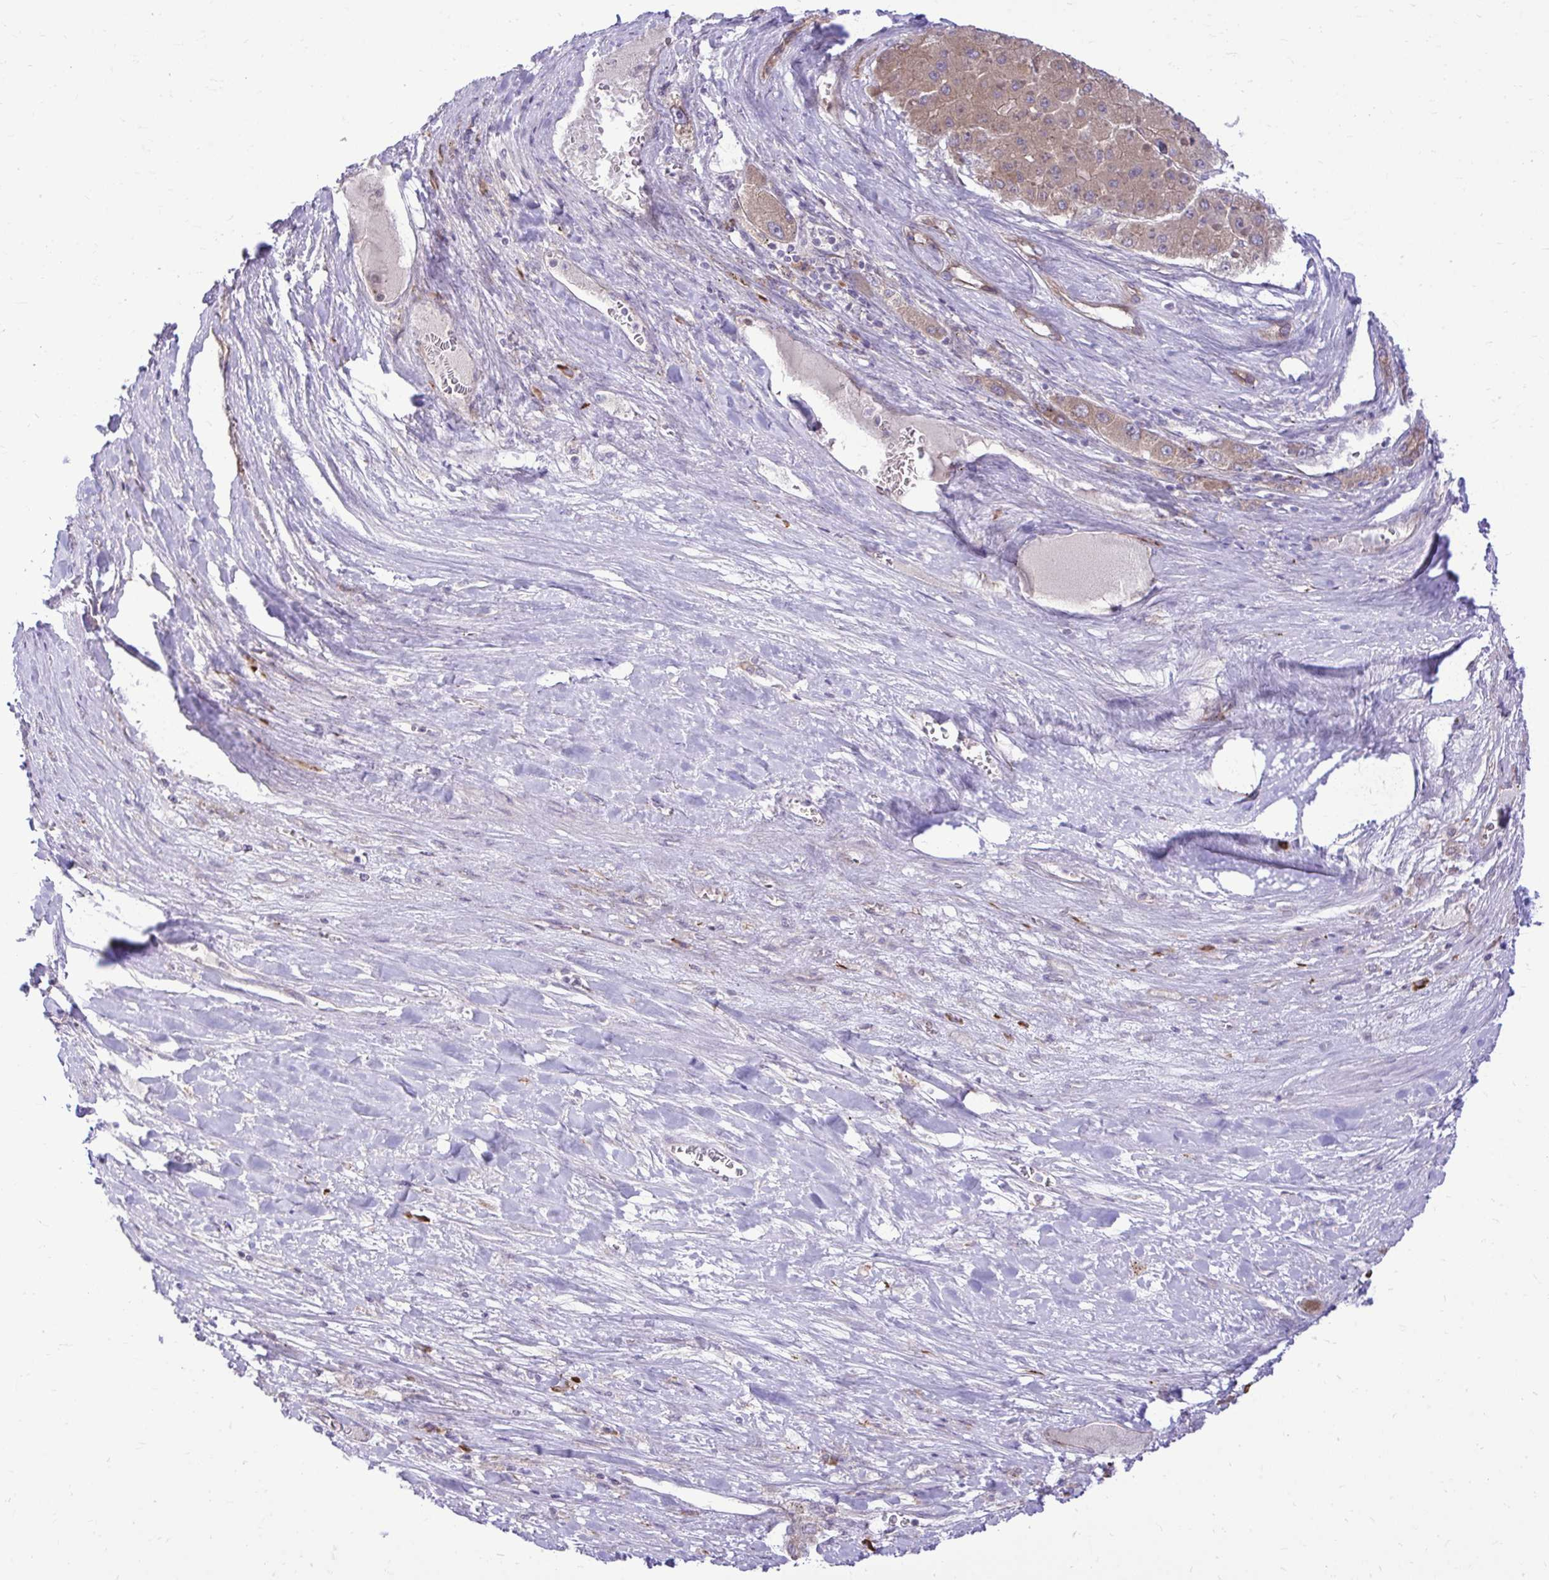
{"staining": {"intensity": "moderate", "quantity": ">75%", "location": "cytoplasmic/membranous"}, "tissue": "liver cancer", "cell_type": "Tumor cells", "image_type": "cancer", "snomed": [{"axis": "morphology", "description": "Carcinoma, Hepatocellular, NOS"}, {"axis": "topography", "description": "Liver"}], "caption": "DAB immunohistochemical staining of human liver cancer (hepatocellular carcinoma) shows moderate cytoplasmic/membranous protein staining in about >75% of tumor cells. Immunohistochemistry stains the protein of interest in brown and the nuclei are stained blue.", "gene": "METTL9", "patient": {"sex": "female", "age": 73}}